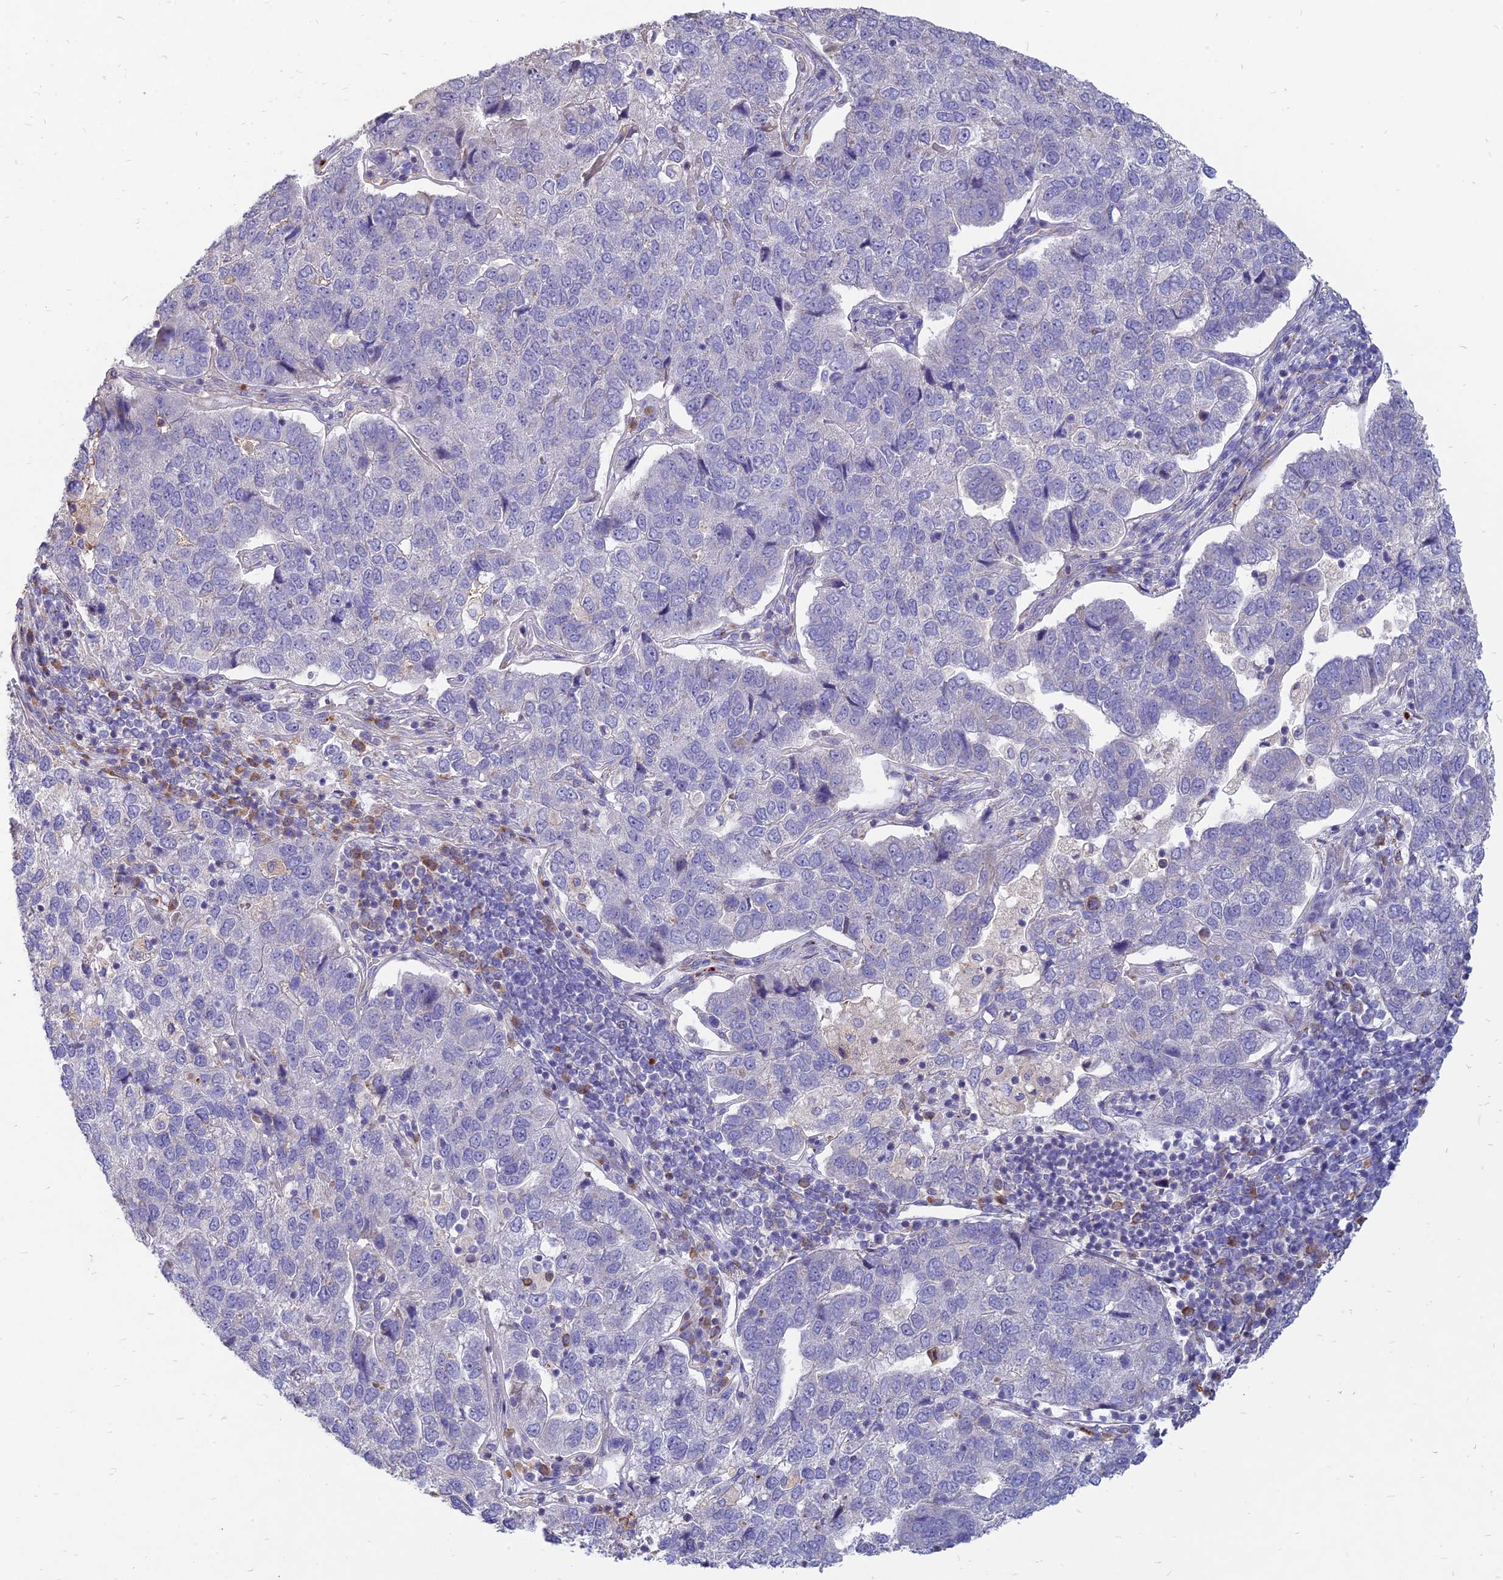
{"staining": {"intensity": "negative", "quantity": "none", "location": "none"}, "tissue": "pancreatic cancer", "cell_type": "Tumor cells", "image_type": "cancer", "snomed": [{"axis": "morphology", "description": "Adenocarcinoma, NOS"}, {"axis": "topography", "description": "Pancreas"}], "caption": "Tumor cells show no significant expression in pancreatic cancer. Brightfield microscopy of immunohistochemistry stained with DAB (brown) and hematoxylin (blue), captured at high magnification.", "gene": "ST3GAL6", "patient": {"sex": "female", "age": 61}}